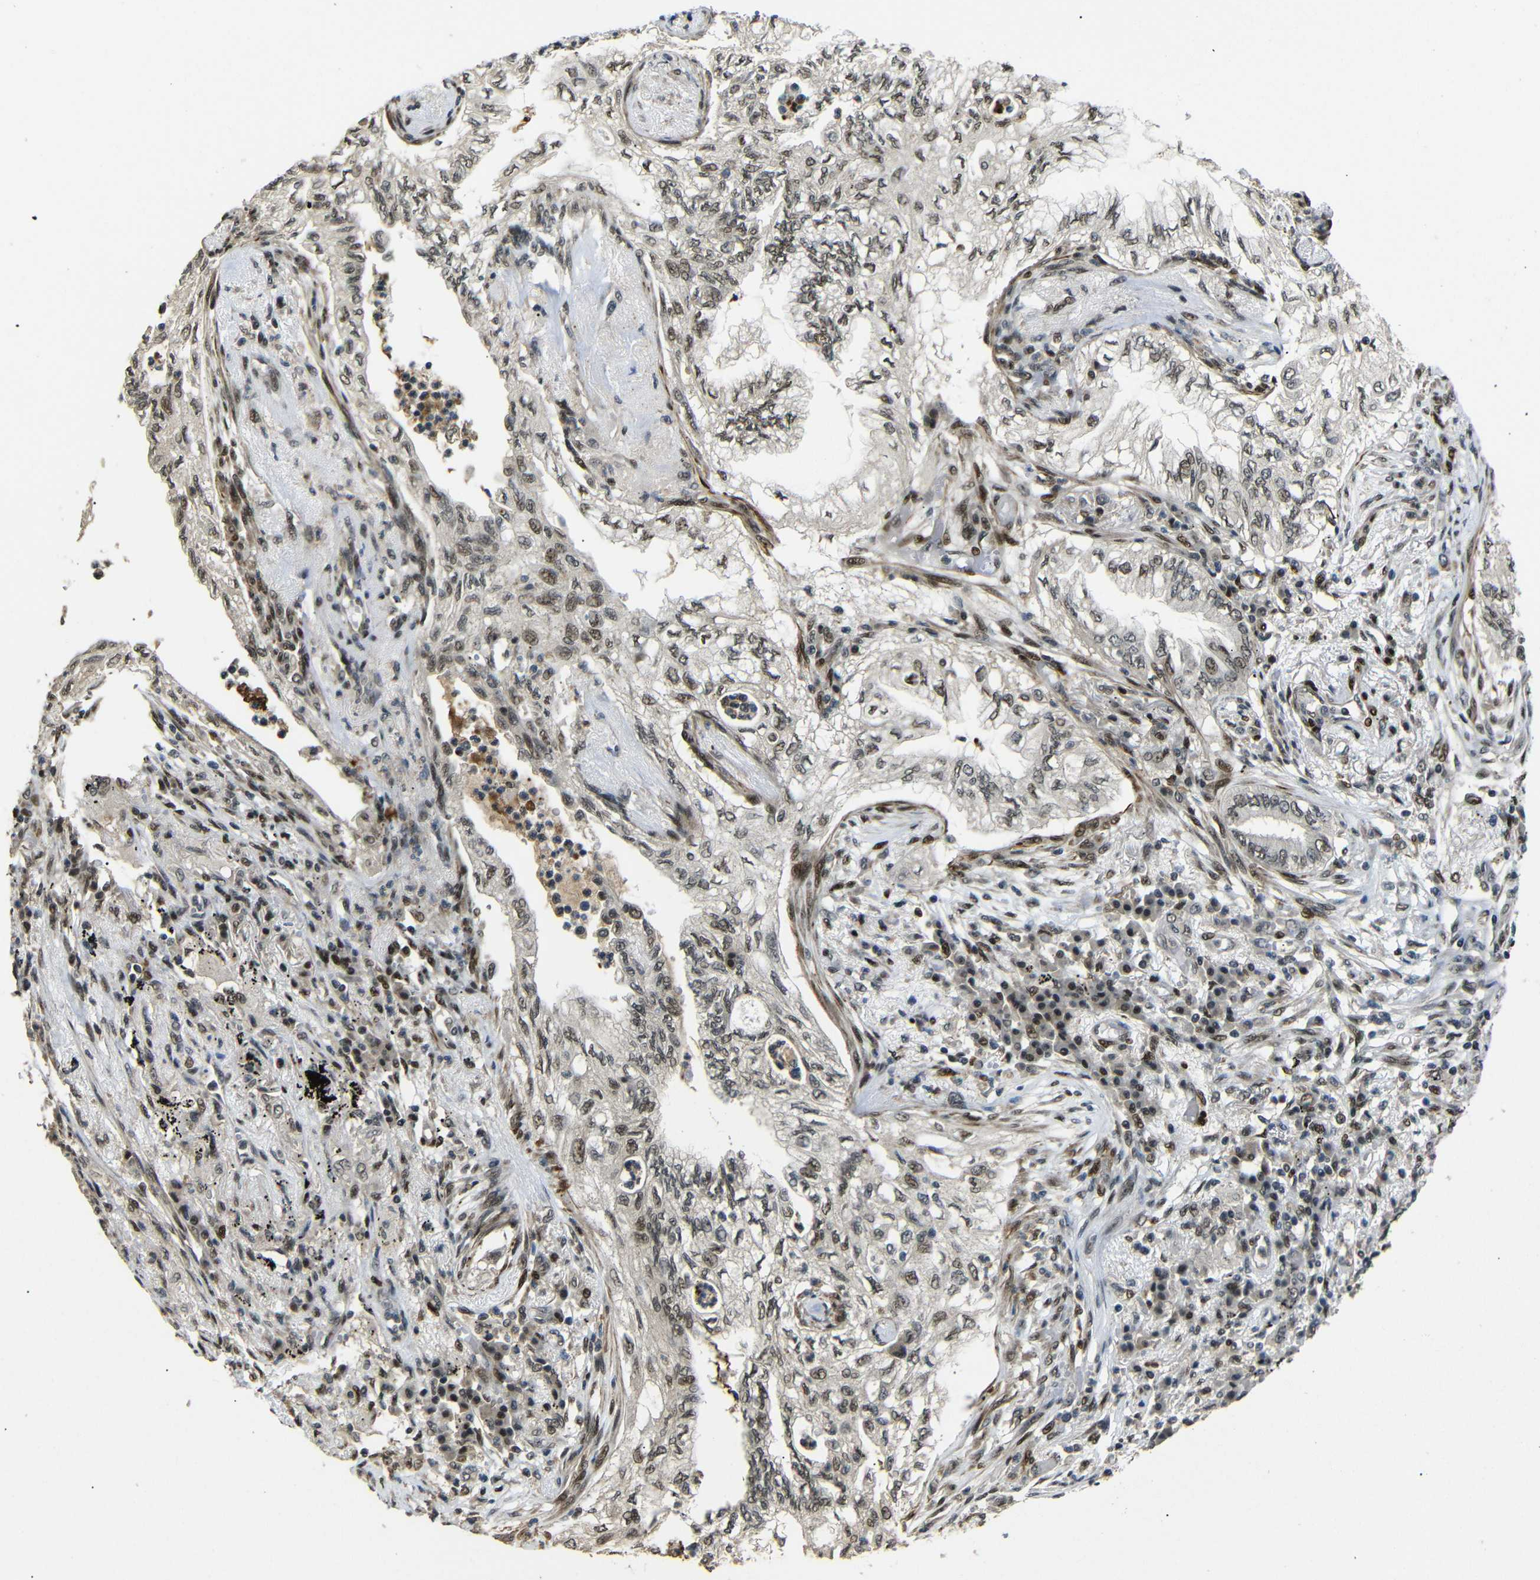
{"staining": {"intensity": "moderate", "quantity": ">75%", "location": "cytoplasmic/membranous,nuclear"}, "tissue": "lung cancer", "cell_type": "Tumor cells", "image_type": "cancer", "snomed": [{"axis": "morphology", "description": "Normal tissue, NOS"}, {"axis": "morphology", "description": "Adenocarcinoma, NOS"}, {"axis": "topography", "description": "Bronchus"}, {"axis": "topography", "description": "Lung"}], "caption": "This is an image of immunohistochemistry (IHC) staining of lung cancer, which shows moderate positivity in the cytoplasmic/membranous and nuclear of tumor cells.", "gene": "TBX2", "patient": {"sex": "female", "age": 70}}